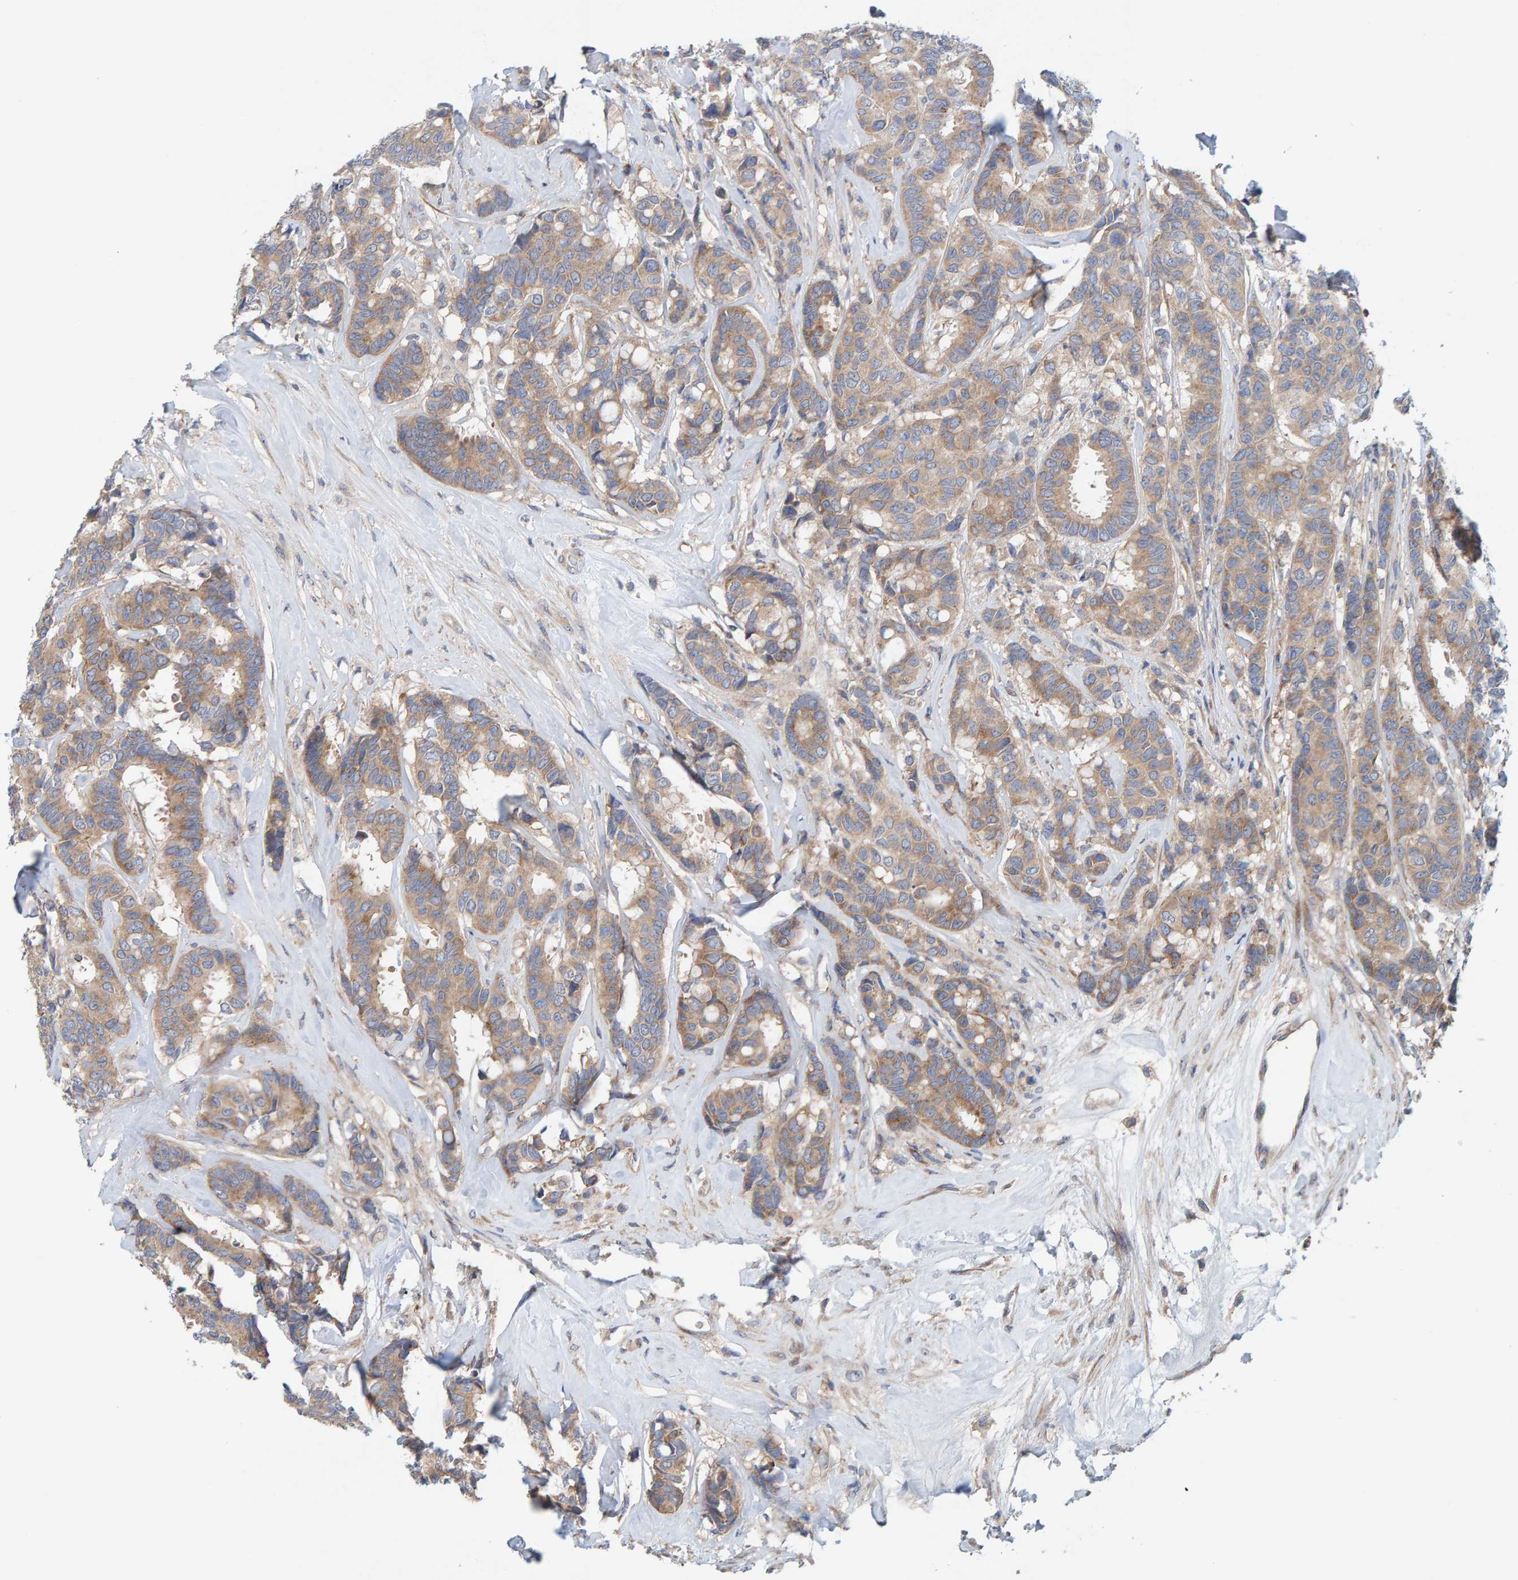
{"staining": {"intensity": "weak", "quantity": ">75%", "location": "cytoplasmic/membranous"}, "tissue": "breast cancer", "cell_type": "Tumor cells", "image_type": "cancer", "snomed": [{"axis": "morphology", "description": "Duct carcinoma"}, {"axis": "topography", "description": "Breast"}], "caption": "Immunohistochemical staining of human breast intraductal carcinoma displays low levels of weak cytoplasmic/membranous positivity in approximately >75% of tumor cells.", "gene": "CCM2", "patient": {"sex": "female", "age": 87}}